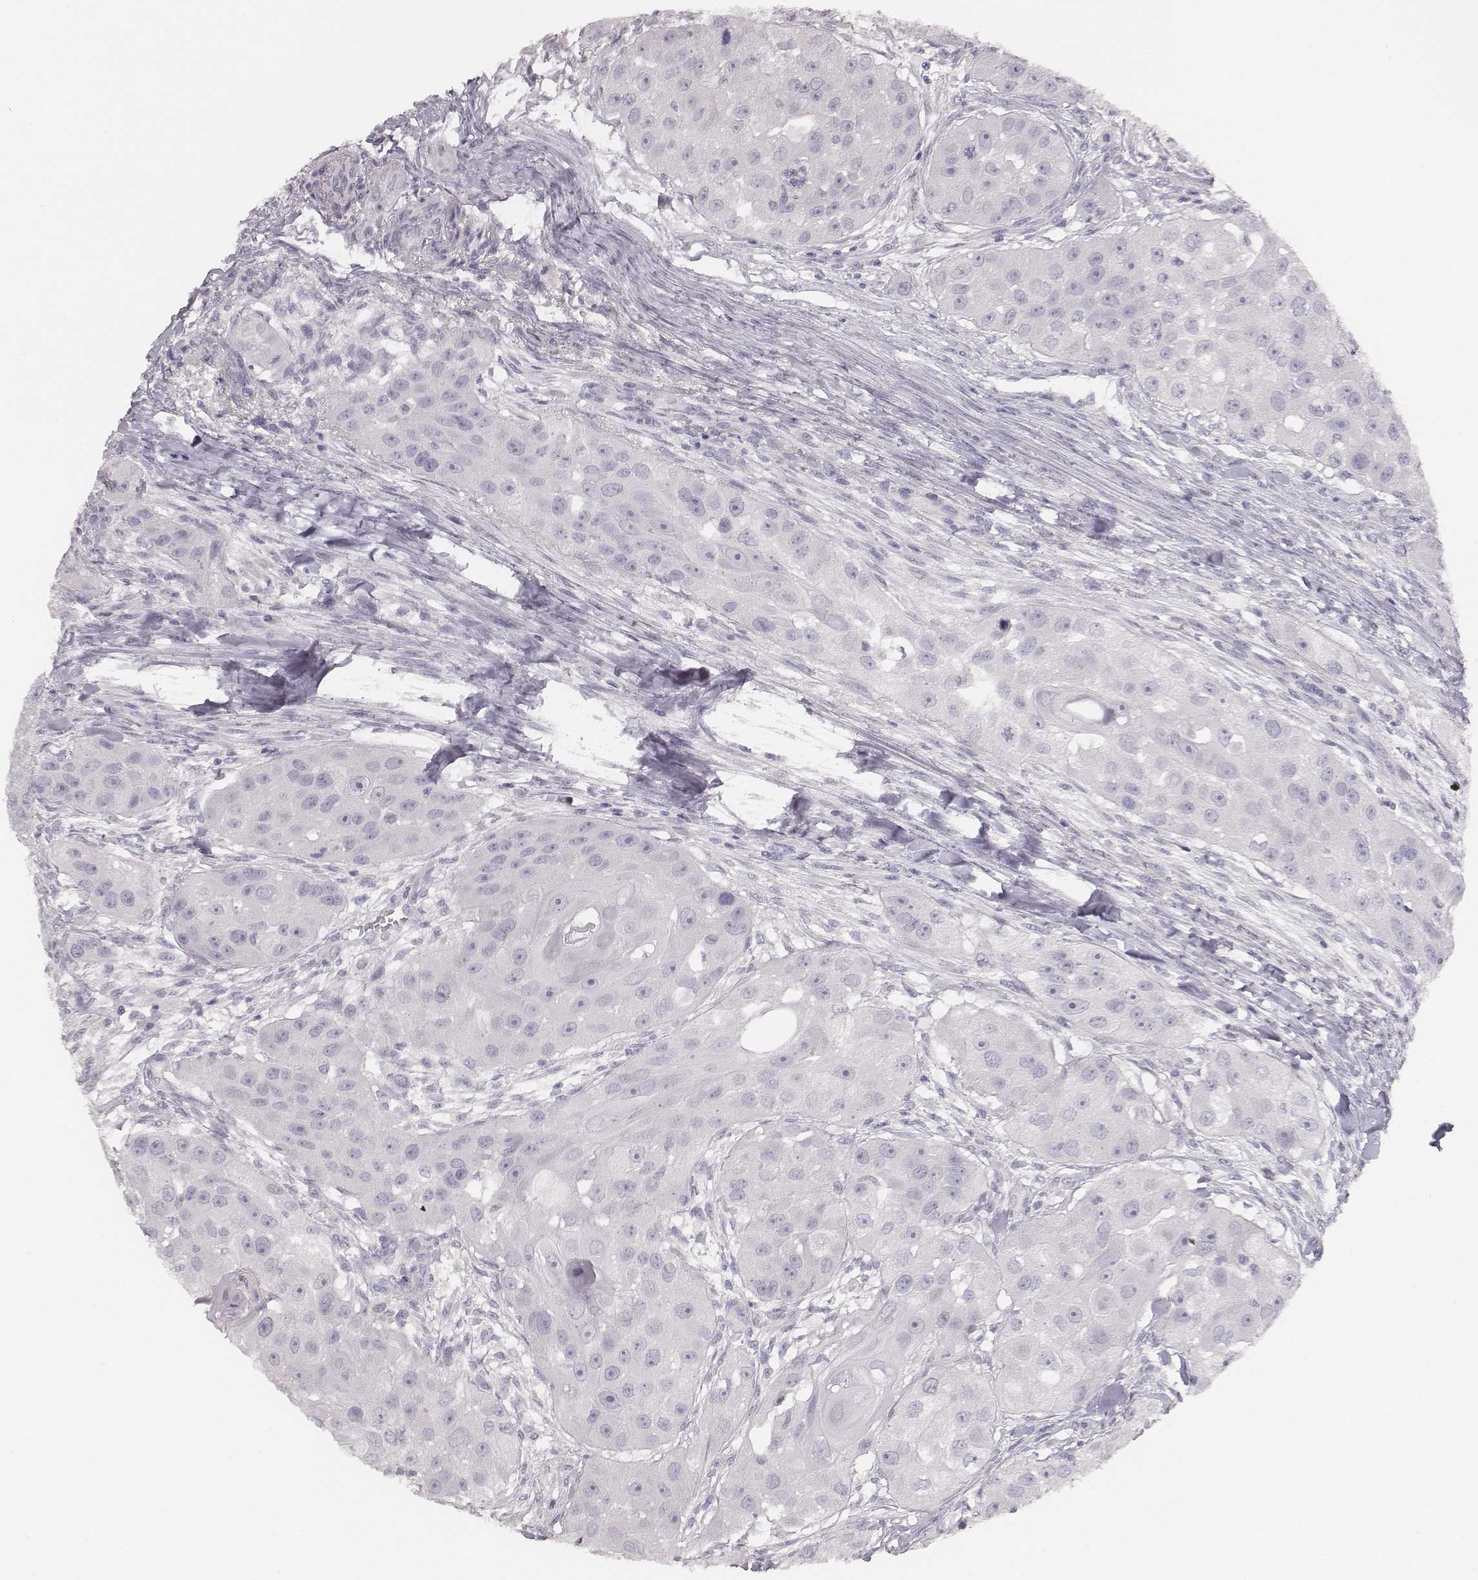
{"staining": {"intensity": "negative", "quantity": "none", "location": "none"}, "tissue": "head and neck cancer", "cell_type": "Tumor cells", "image_type": "cancer", "snomed": [{"axis": "morphology", "description": "Squamous cell carcinoma, NOS"}, {"axis": "topography", "description": "Head-Neck"}], "caption": "Tumor cells are negative for brown protein staining in head and neck squamous cell carcinoma.", "gene": "MYH6", "patient": {"sex": "male", "age": 51}}